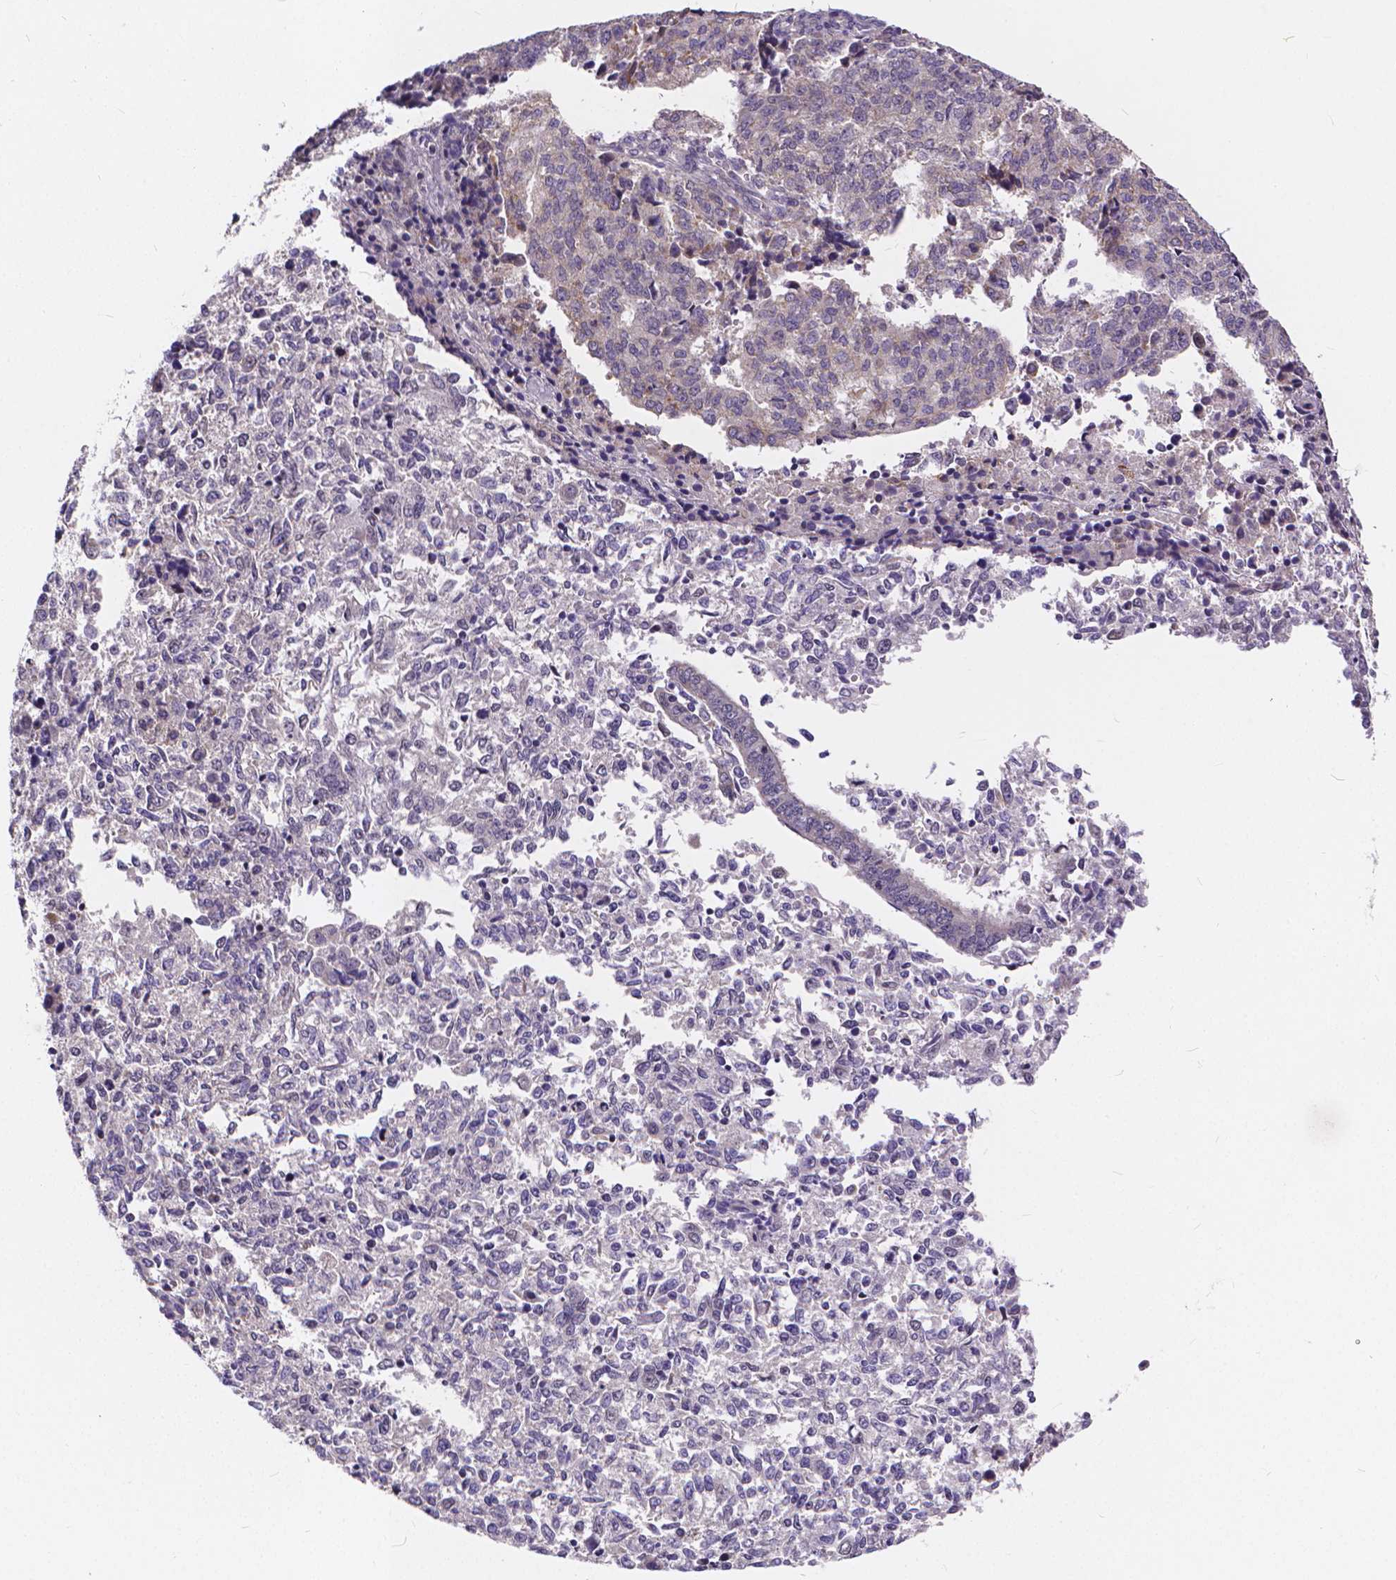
{"staining": {"intensity": "negative", "quantity": "none", "location": "none"}, "tissue": "endometrial cancer", "cell_type": "Tumor cells", "image_type": "cancer", "snomed": [{"axis": "morphology", "description": "Adenocarcinoma, NOS"}, {"axis": "topography", "description": "Endometrium"}], "caption": "DAB immunohistochemical staining of endometrial cancer (adenocarcinoma) shows no significant staining in tumor cells. (DAB IHC with hematoxylin counter stain).", "gene": "GLRB", "patient": {"sex": "female", "age": 50}}